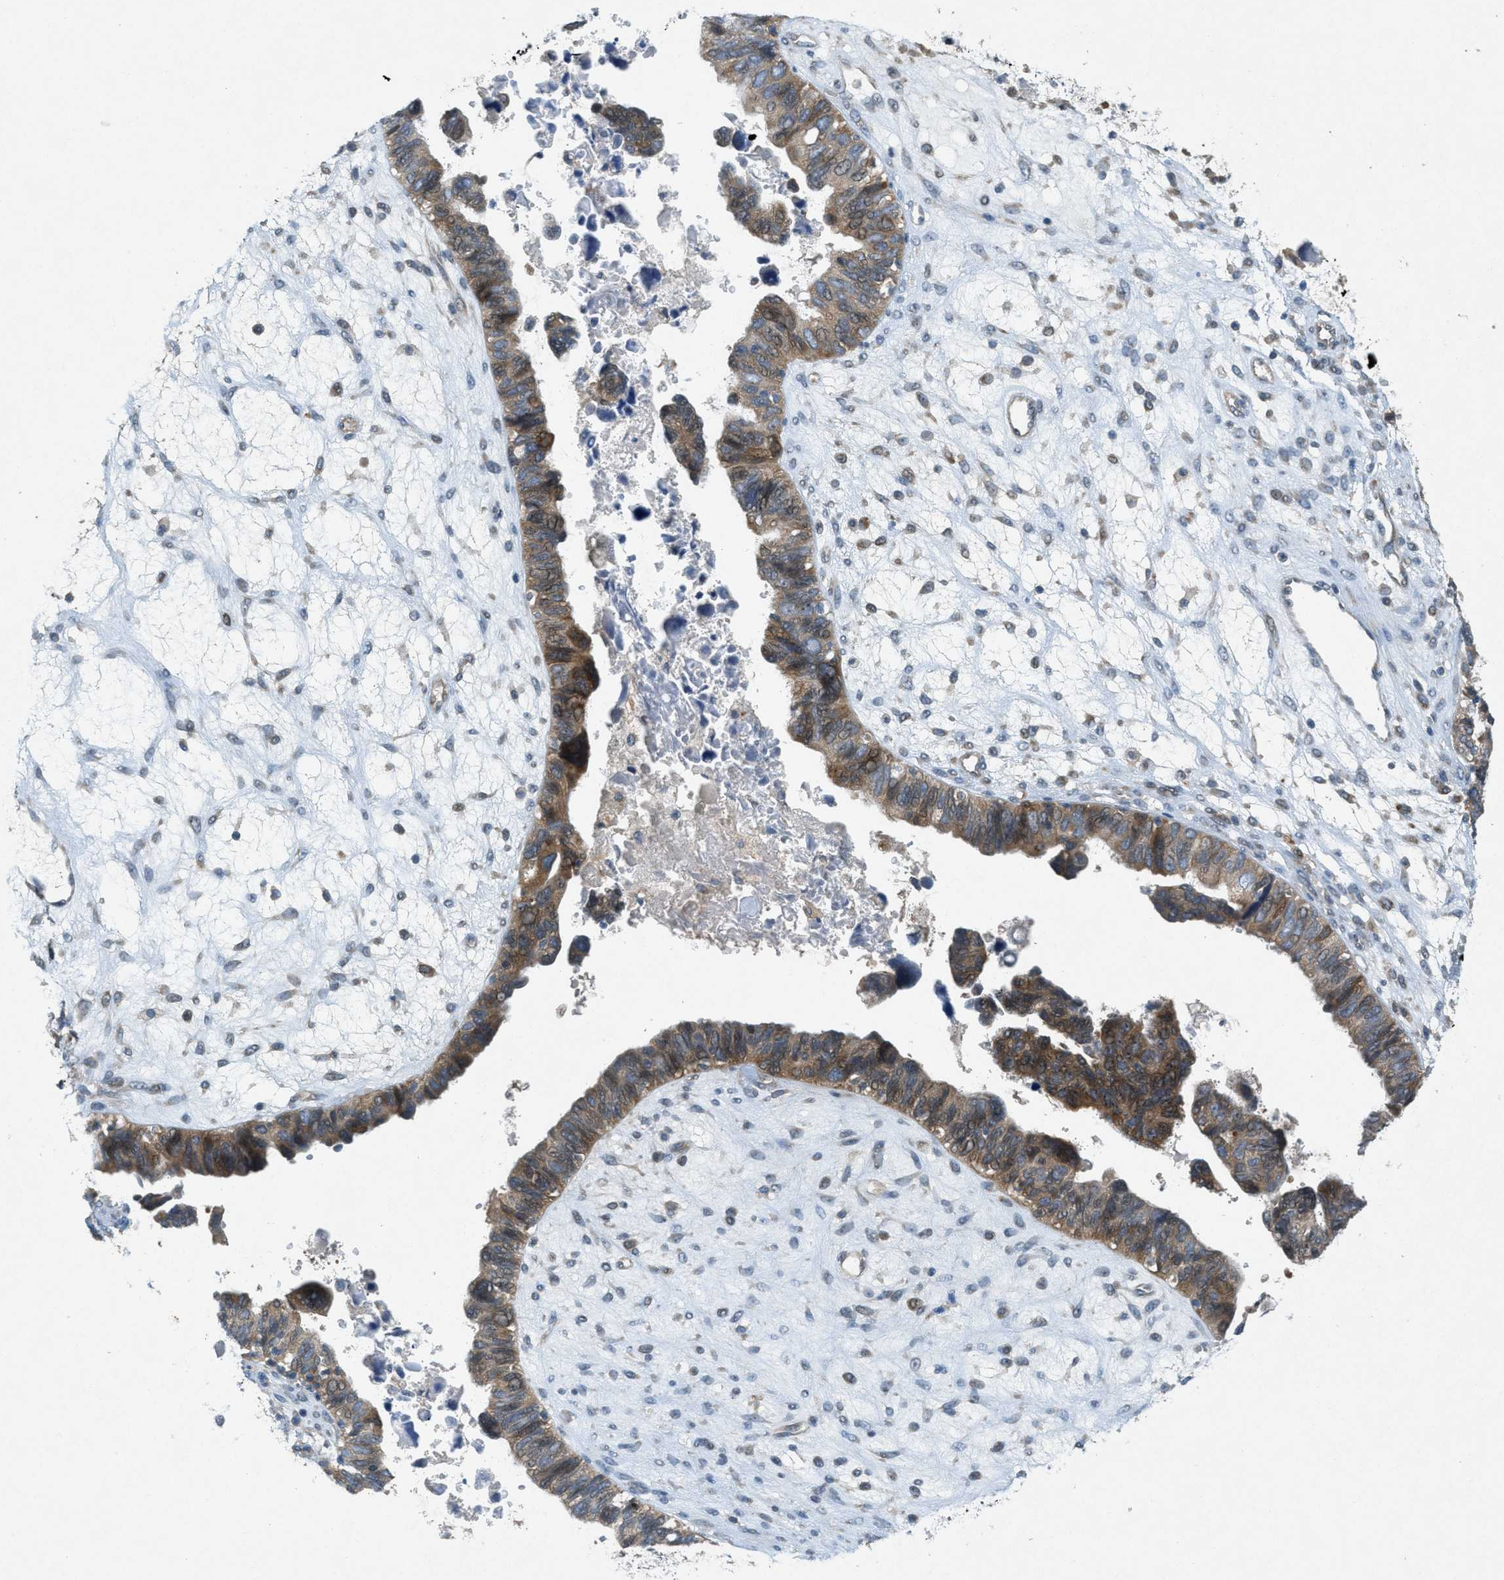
{"staining": {"intensity": "moderate", "quantity": "25%-75%", "location": "cytoplasmic/membranous,nuclear"}, "tissue": "ovarian cancer", "cell_type": "Tumor cells", "image_type": "cancer", "snomed": [{"axis": "morphology", "description": "Cystadenocarcinoma, serous, NOS"}, {"axis": "topography", "description": "Ovary"}], "caption": "Ovarian serous cystadenocarcinoma stained with a brown dye demonstrates moderate cytoplasmic/membranous and nuclear positive positivity in about 25%-75% of tumor cells.", "gene": "SIGMAR1", "patient": {"sex": "female", "age": 79}}